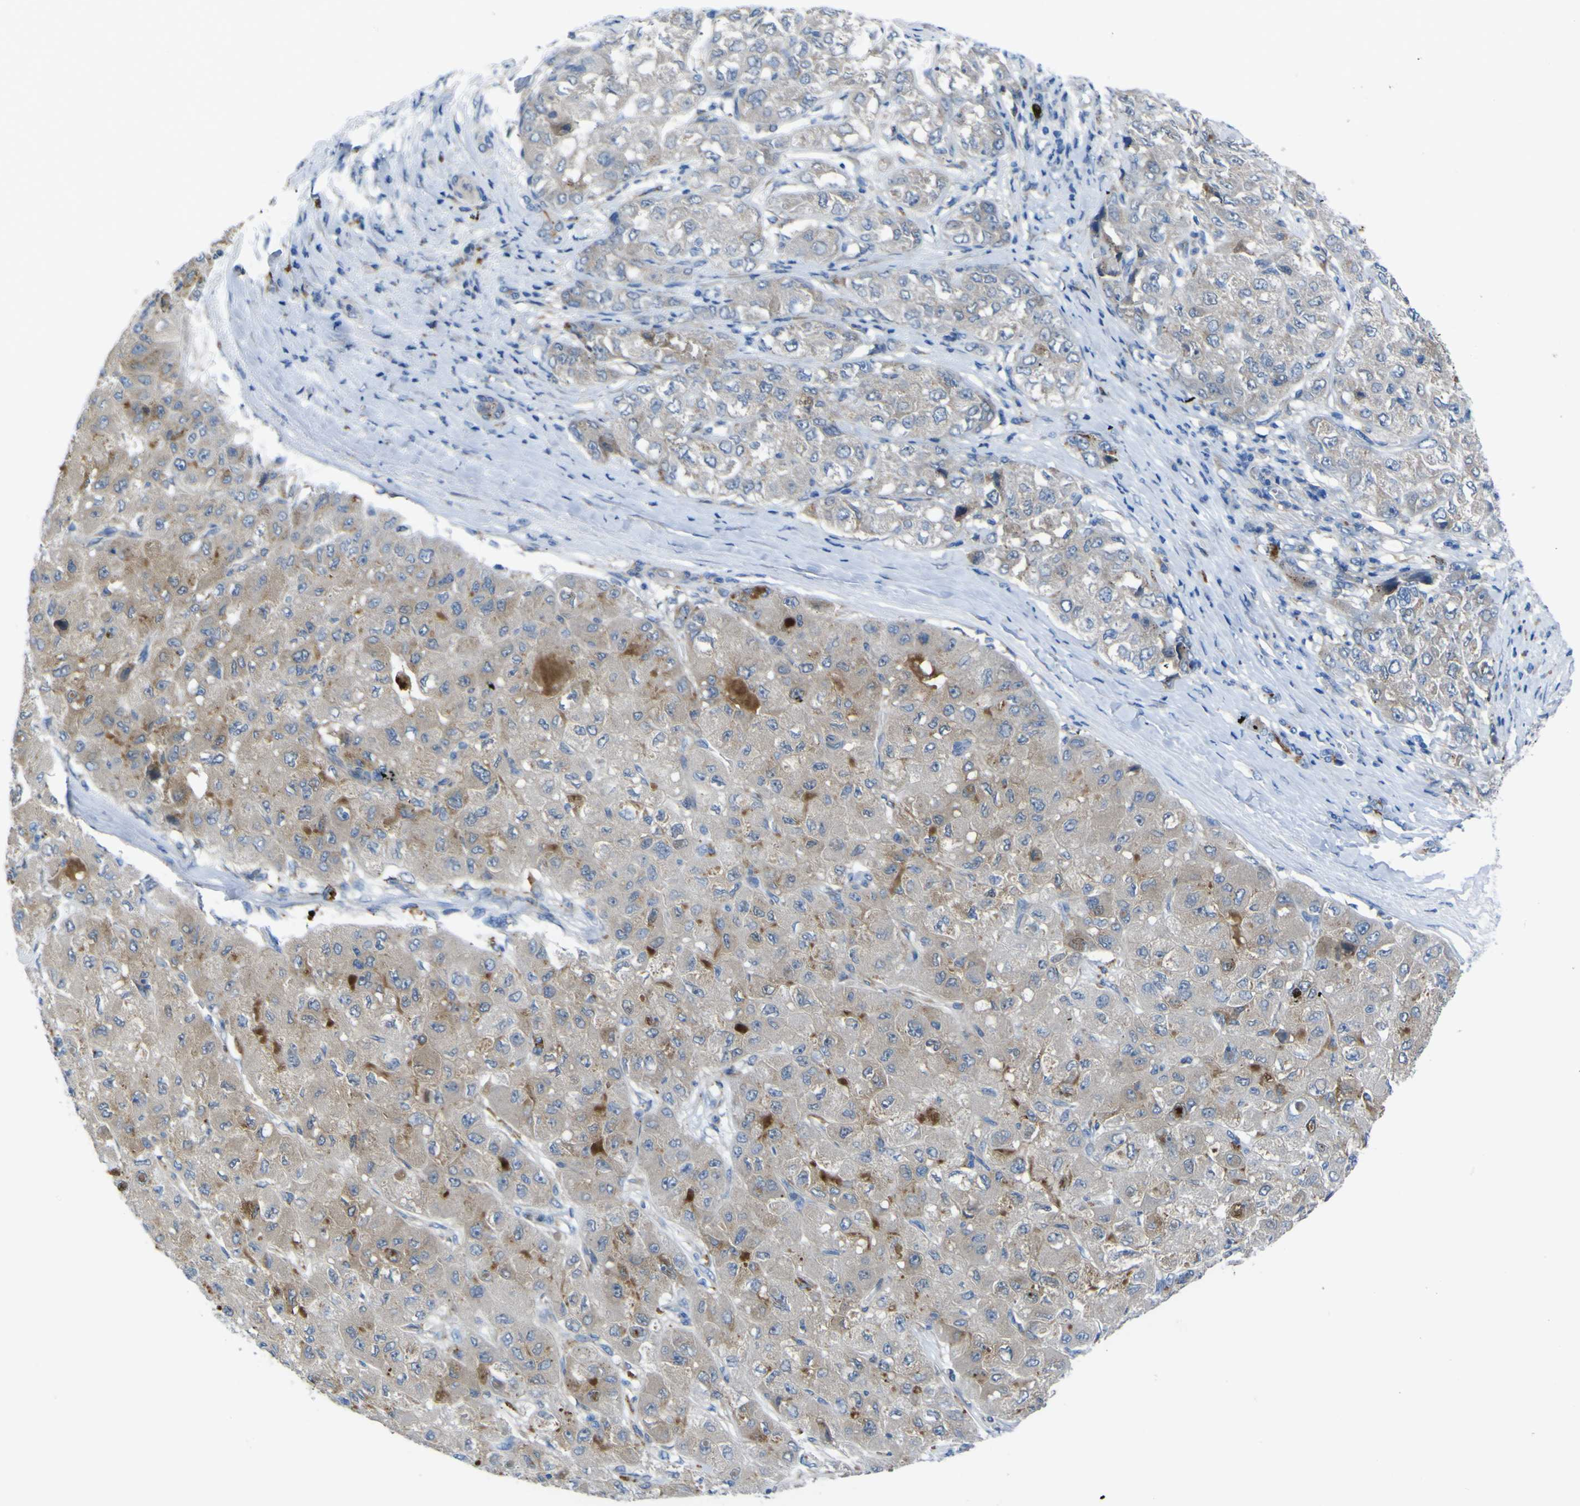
{"staining": {"intensity": "weak", "quantity": ">75%", "location": "cytoplasmic/membranous"}, "tissue": "liver cancer", "cell_type": "Tumor cells", "image_type": "cancer", "snomed": [{"axis": "morphology", "description": "Carcinoma, Hepatocellular, NOS"}, {"axis": "topography", "description": "Liver"}], "caption": "DAB immunohistochemical staining of liver hepatocellular carcinoma shows weak cytoplasmic/membranous protein positivity in approximately >75% of tumor cells.", "gene": "CST3", "patient": {"sex": "male", "age": 80}}